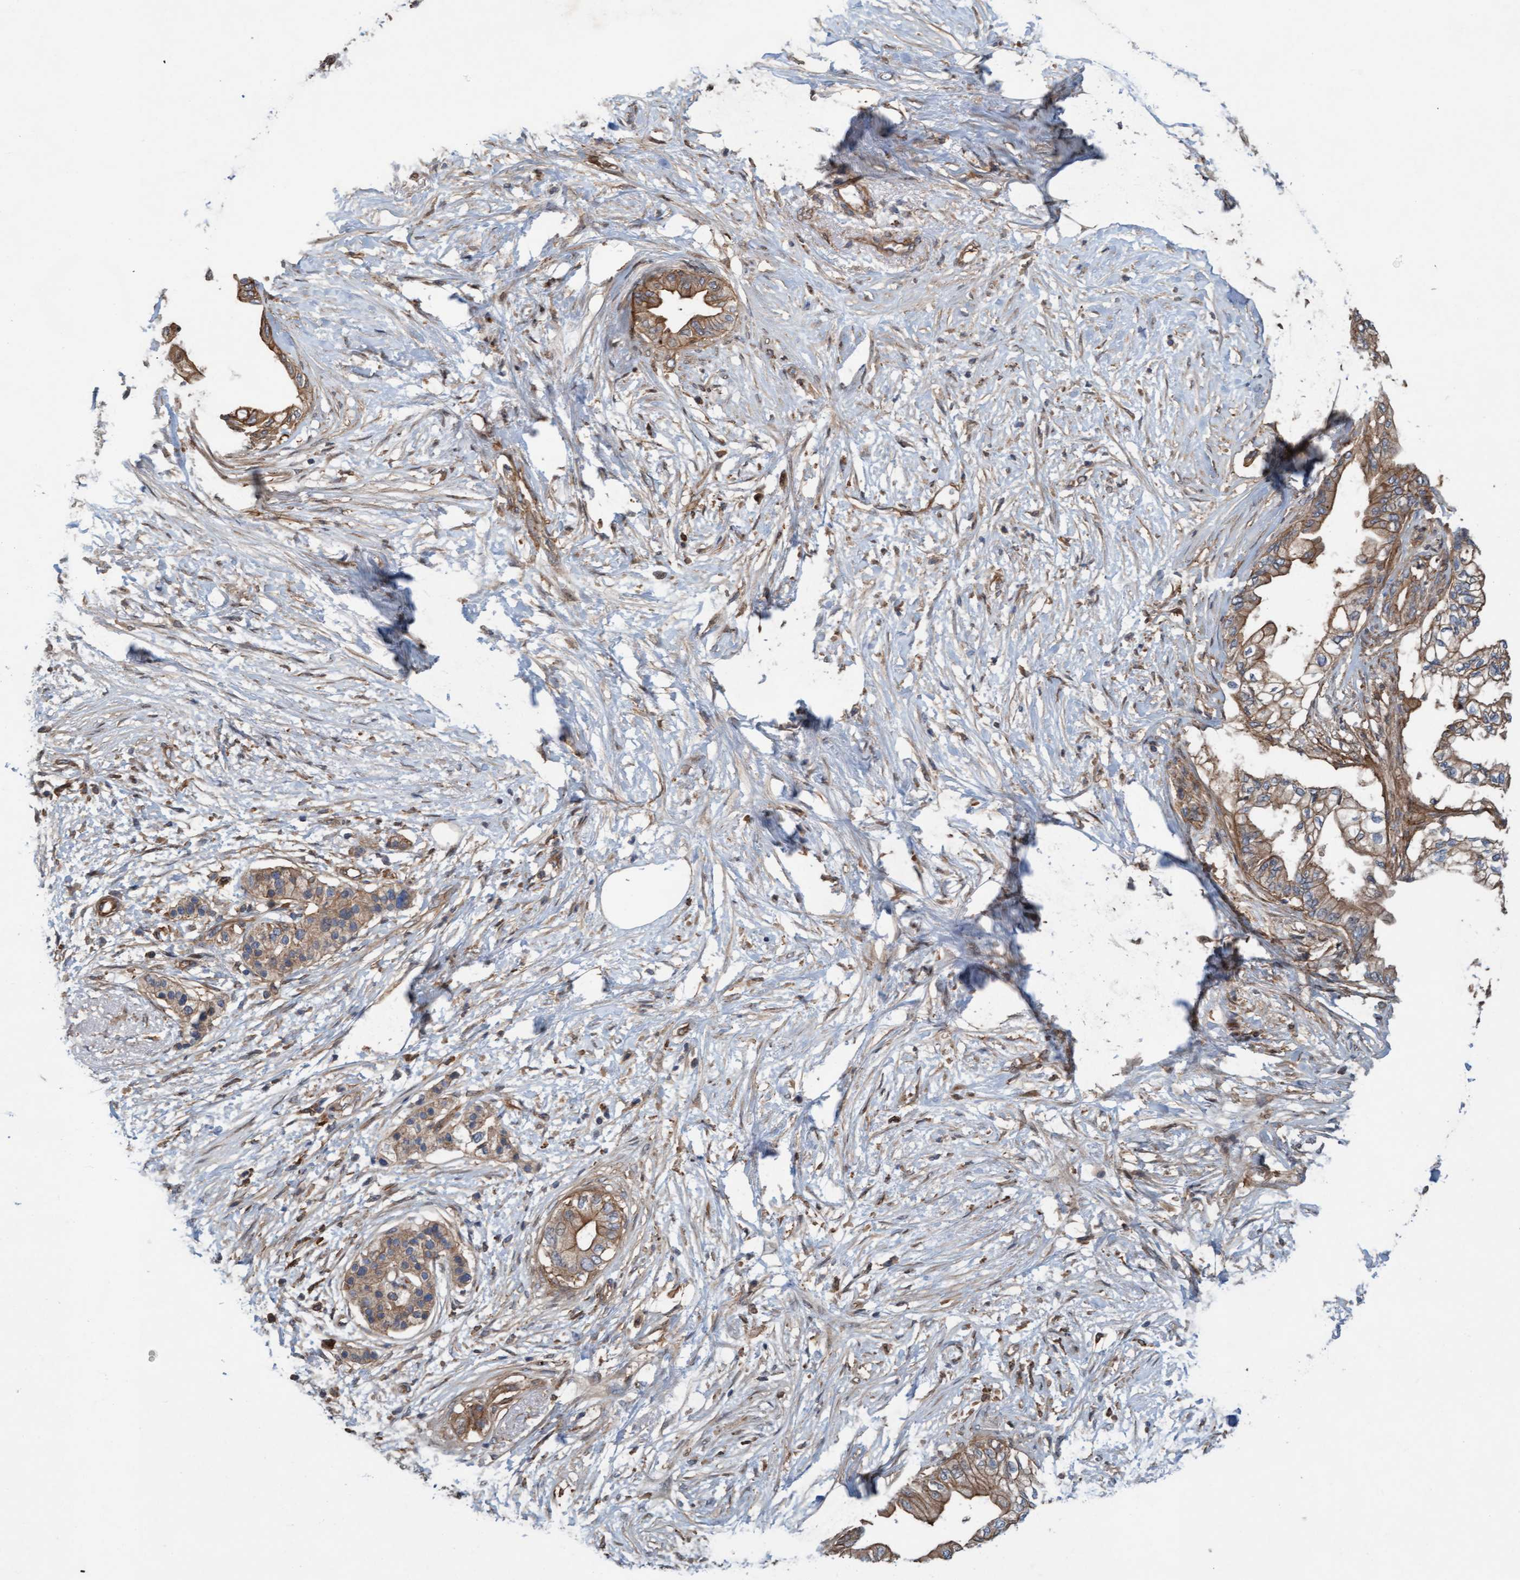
{"staining": {"intensity": "moderate", "quantity": ">75%", "location": "cytoplasmic/membranous"}, "tissue": "pancreatic cancer", "cell_type": "Tumor cells", "image_type": "cancer", "snomed": [{"axis": "morphology", "description": "Normal tissue, NOS"}, {"axis": "morphology", "description": "Adenocarcinoma, NOS"}, {"axis": "topography", "description": "Pancreas"}, {"axis": "topography", "description": "Duodenum"}], "caption": "An IHC micrograph of neoplastic tissue is shown. Protein staining in brown highlights moderate cytoplasmic/membranous positivity in pancreatic adenocarcinoma within tumor cells.", "gene": "ERAL1", "patient": {"sex": "female", "age": 60}}